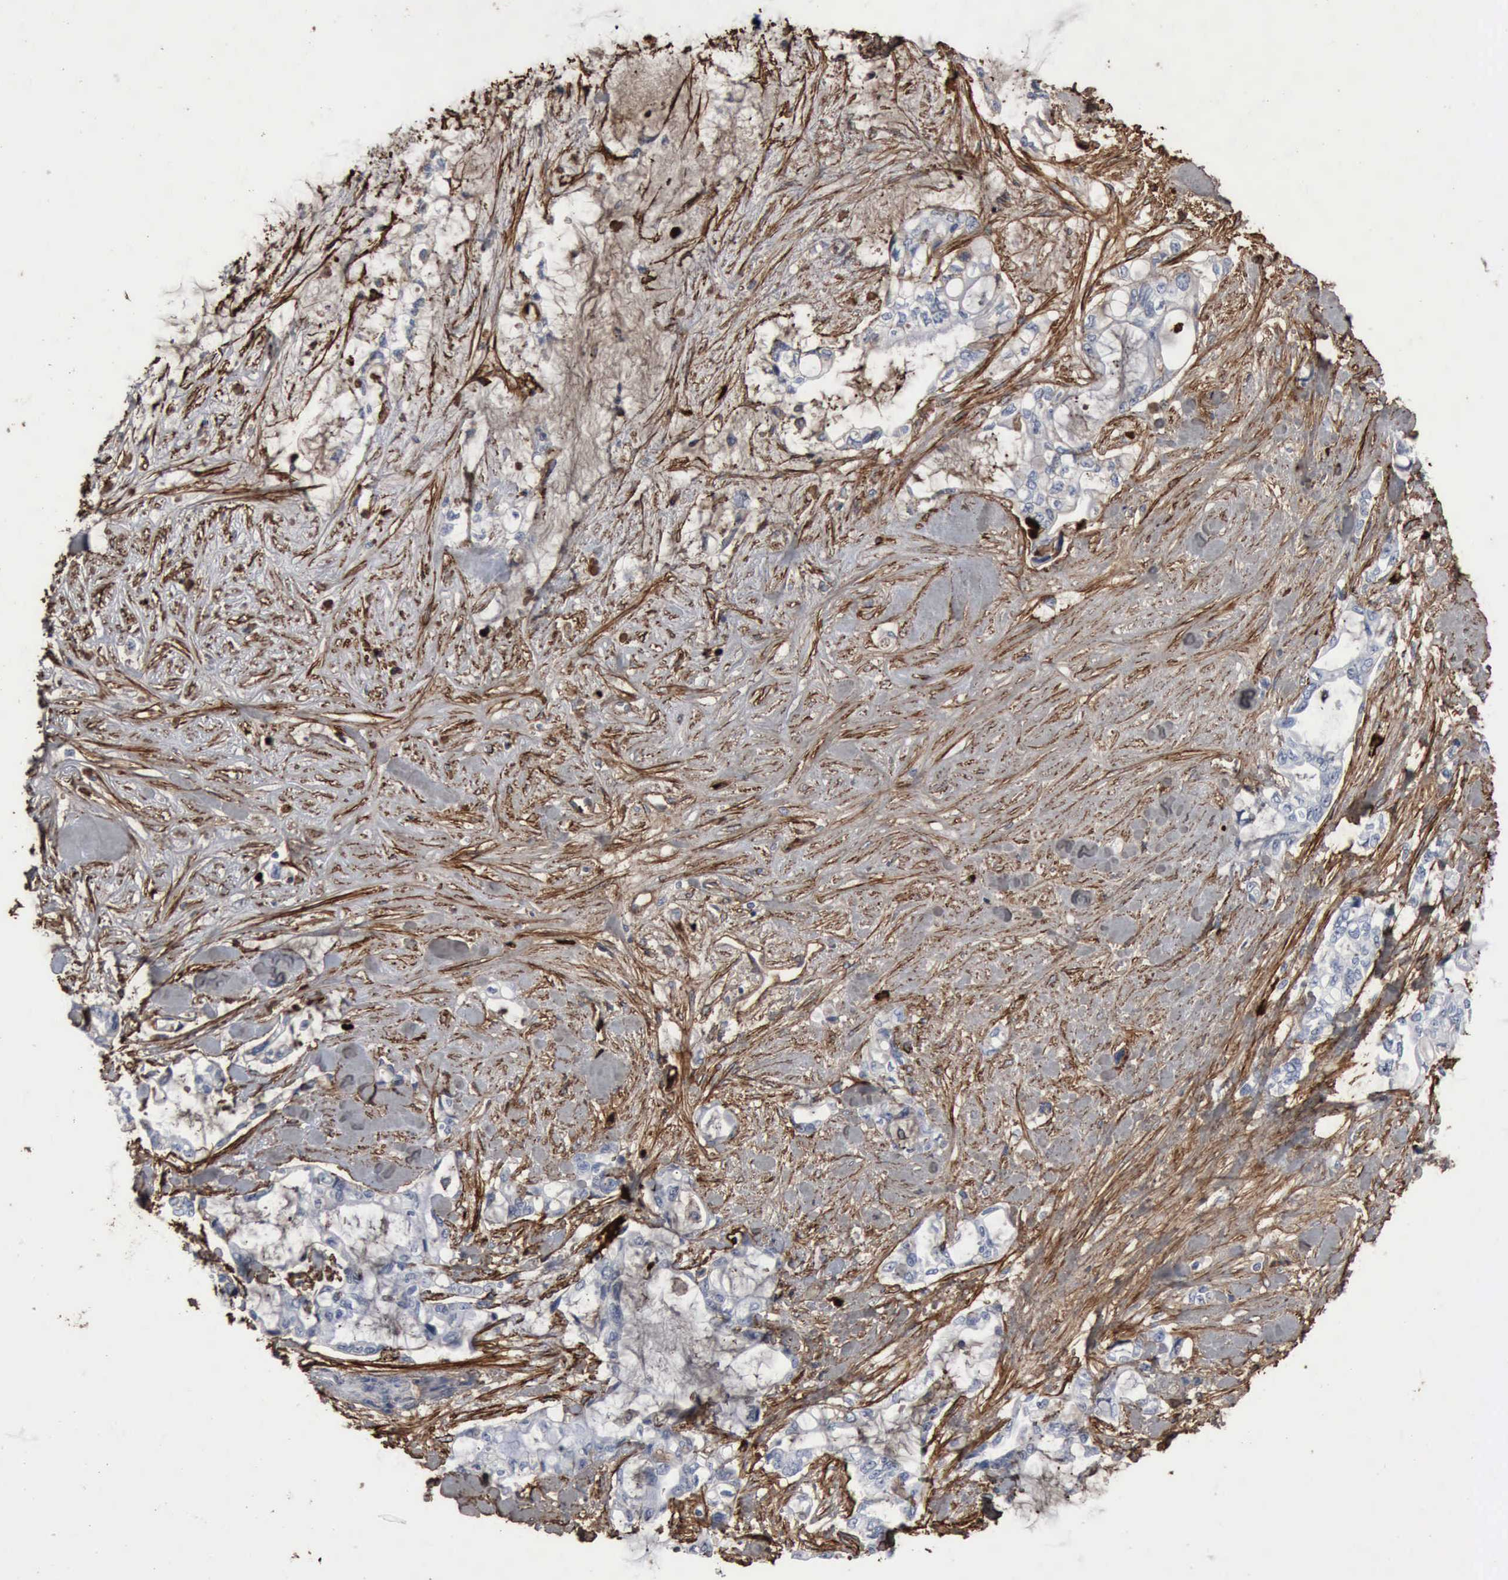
{"staining": {"intensity": "weak", "quantity": "25%-75%", "location": "cytoplasmic/membranous"}, "tissue": "pancreatic cancer", "cell_type": "Tumor cells", "image_type": "cancer", "snomed": [{"axis": "morphology", "description": "Adenocarcinoma, NOS"}, {"axis": "topography", "description": "Pancreas"}], "caption": "Immunohistochemical staining of human pancreatic cancer (adenocarcinoma) demonstrates weak cytoplasmic/membranous protein positivity in approximately 25%-75% of tumor cells.", "gene": "FN1", "patient": {"sex": "female", "age": 70}}